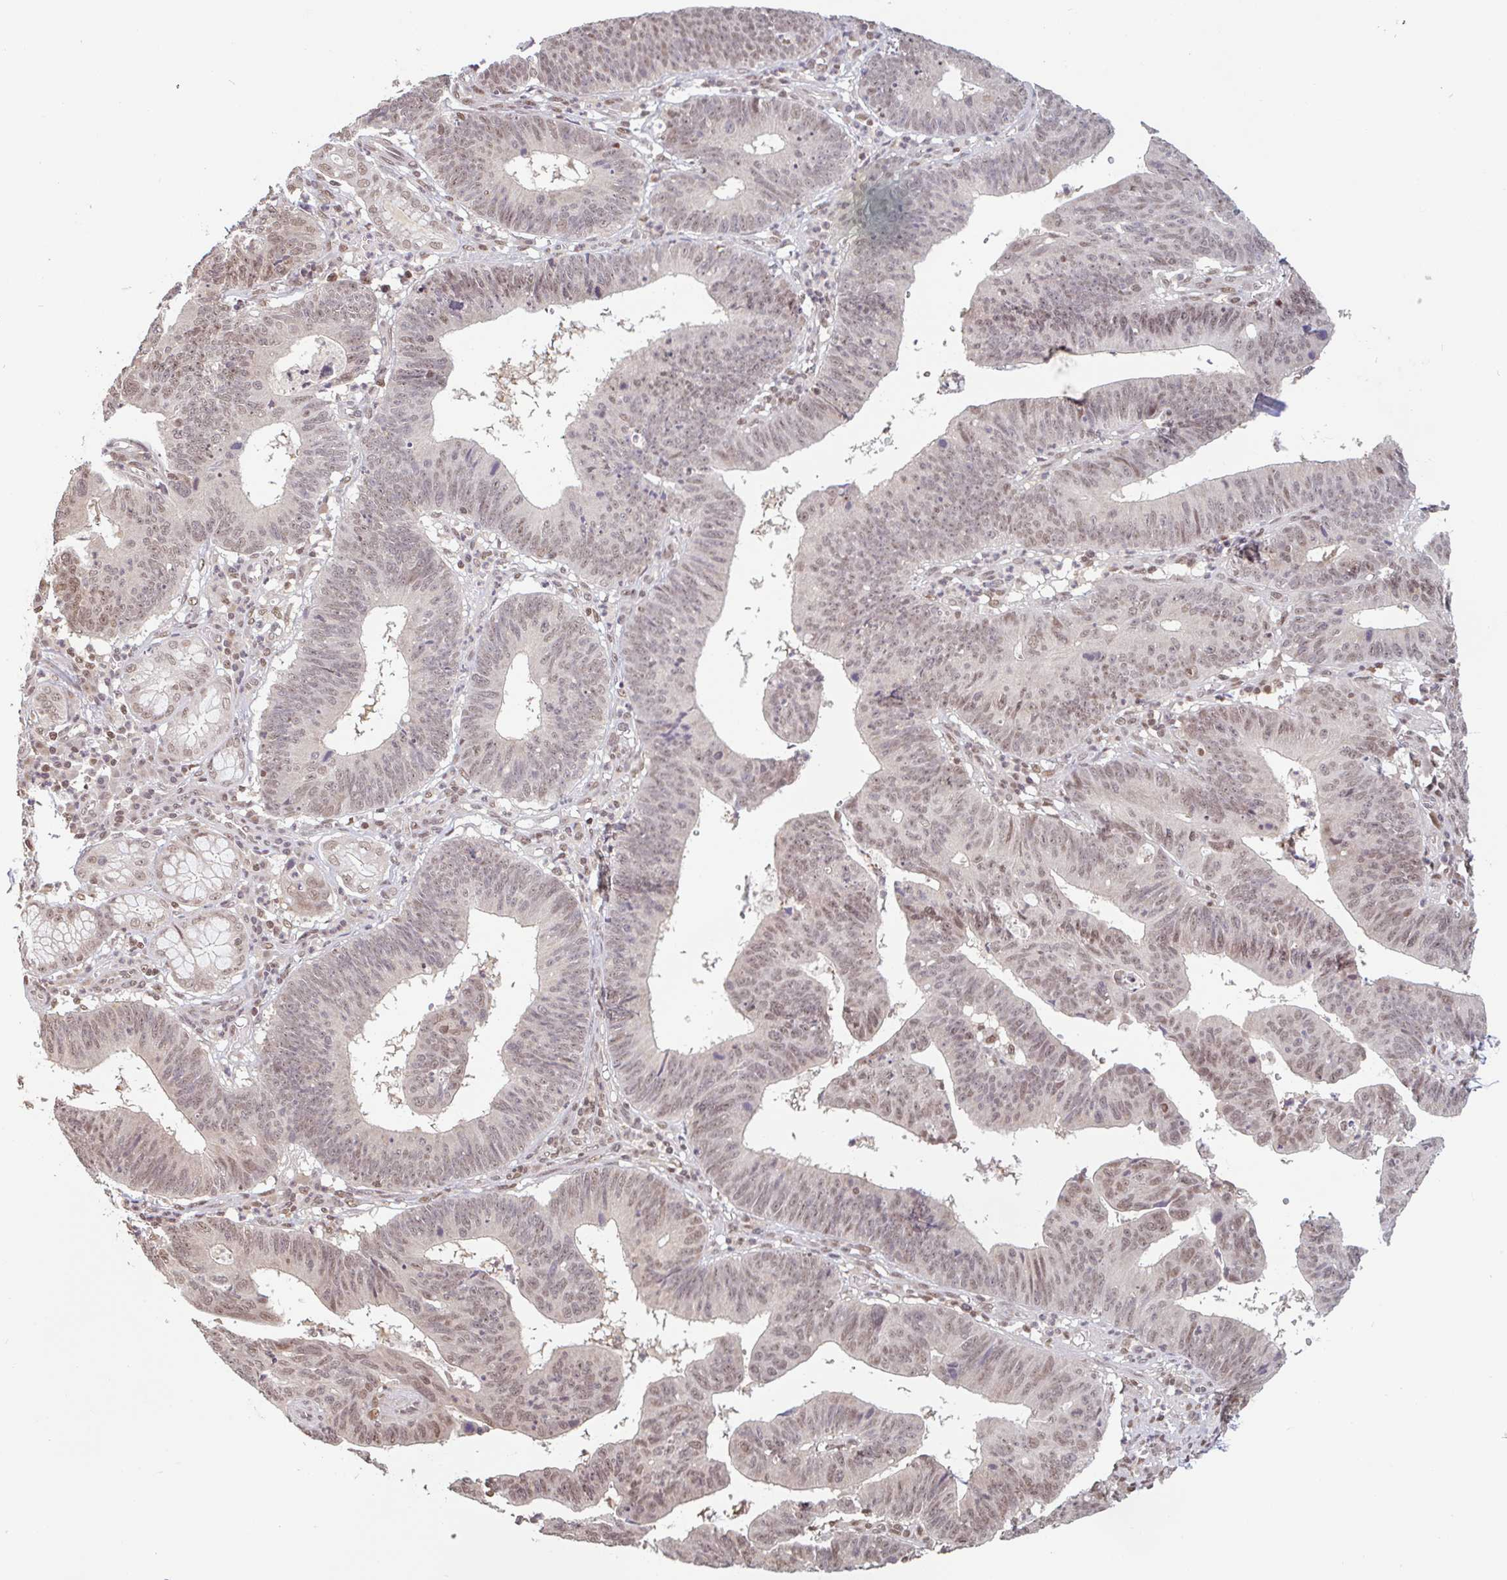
{"staining": {"intensity": "weak", "quantity": ">75%", "location": "nuclear"}, "tissue": "stomach cancer", "cell_type": "Tumor cells", "image_type": "cancer", "snomed": [{"axis": "morphology", "description": "Adenocarcinoma, NOS"}, {"axis": "topography", "description": "Stomach"}], "caption": "Human adenocarcinoma (stomach) stained with a brown dye shows weak nuclear positive positivity in about >75% of tumor cells.", "gene": "DR1", "patient": {"sex": "male", "age": 59}}